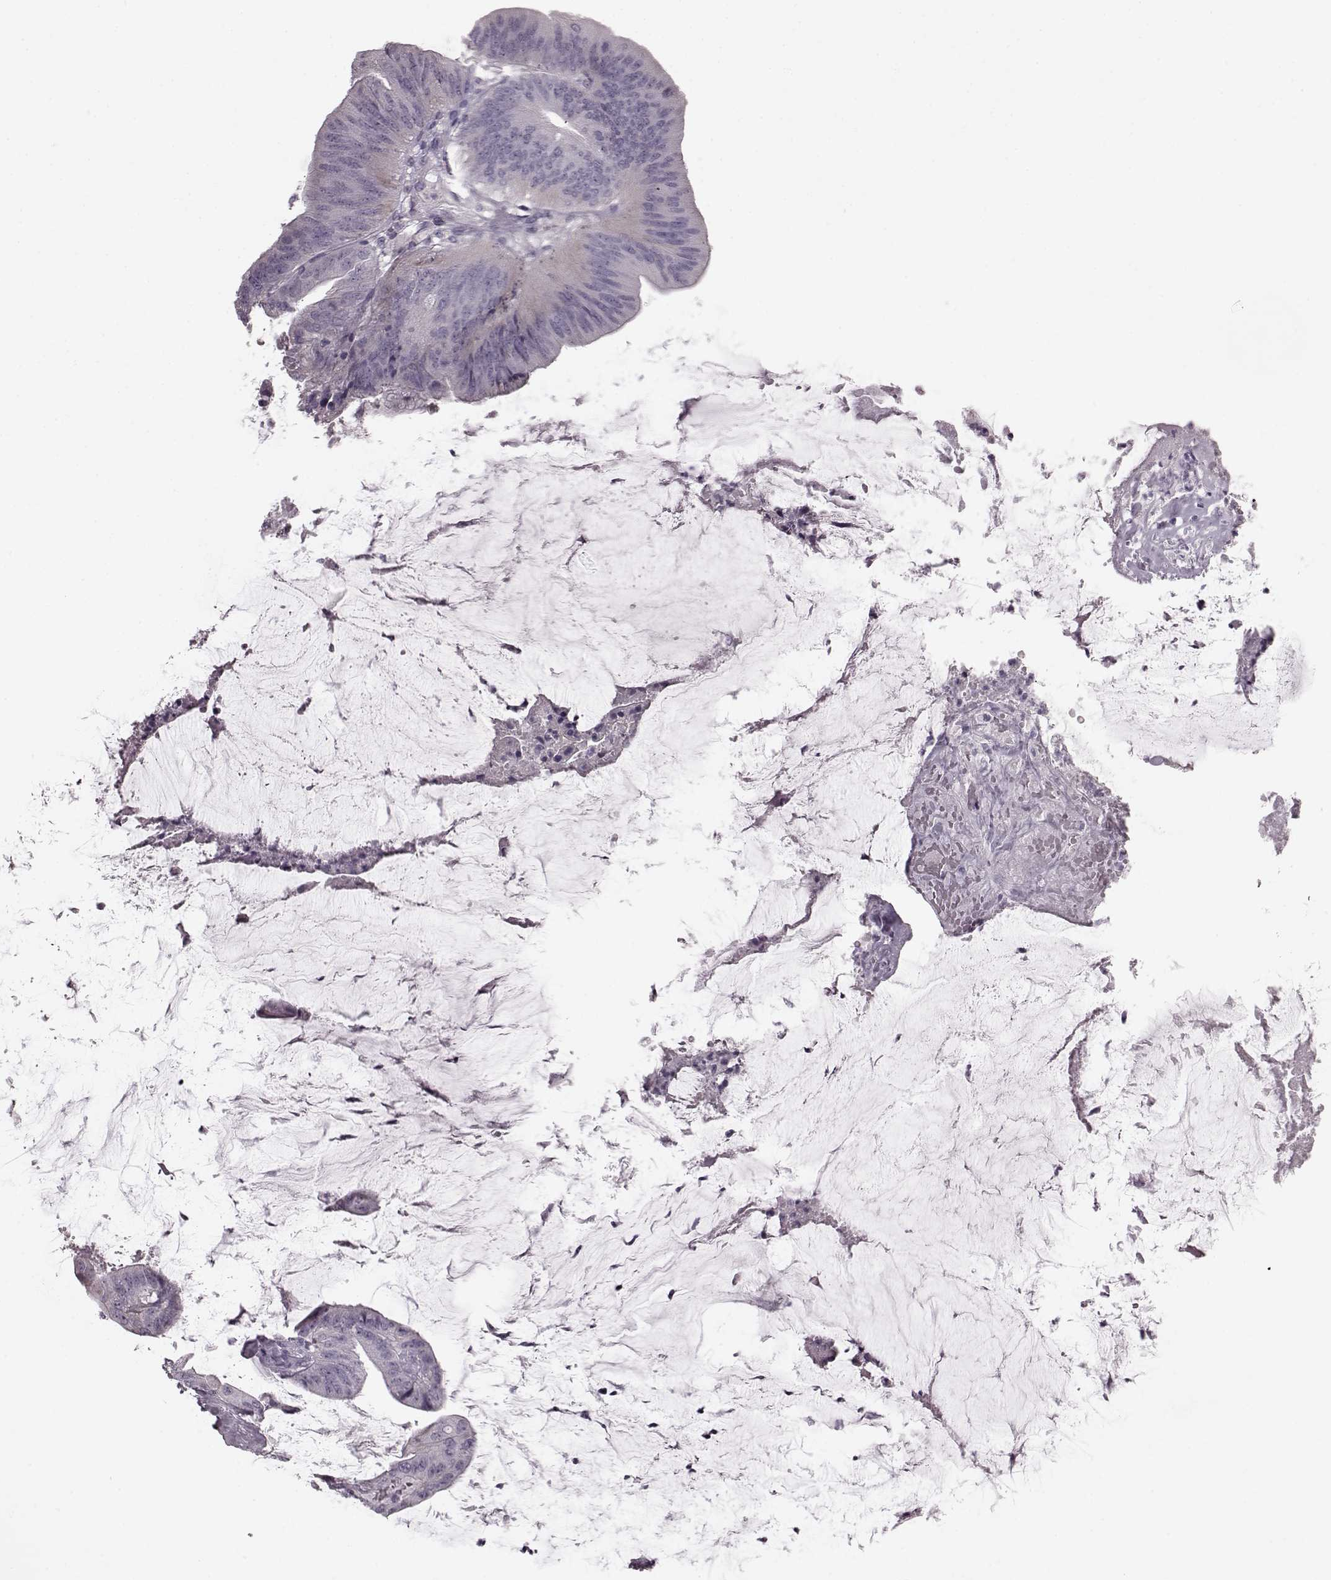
{"staining": {"intensity": "negative", "quantity": "none", "location": "none"}, "tissue": "colorectal cancer", "cell_type": "Tumor cells", "image_type": "cancer", "snomed": [{"axis": "morphology", "description": "Adenocarcinoma, NOS"}, {"axis": "topography", "description": "Colon"}], "caption": "IHC image of adenocarcinoma (colorectal) stained for a protein (brown), which exhibits no positivity in tumor cells.", "gene": "CRYBA2", "patient": {"sex": "female", "age": 43}}